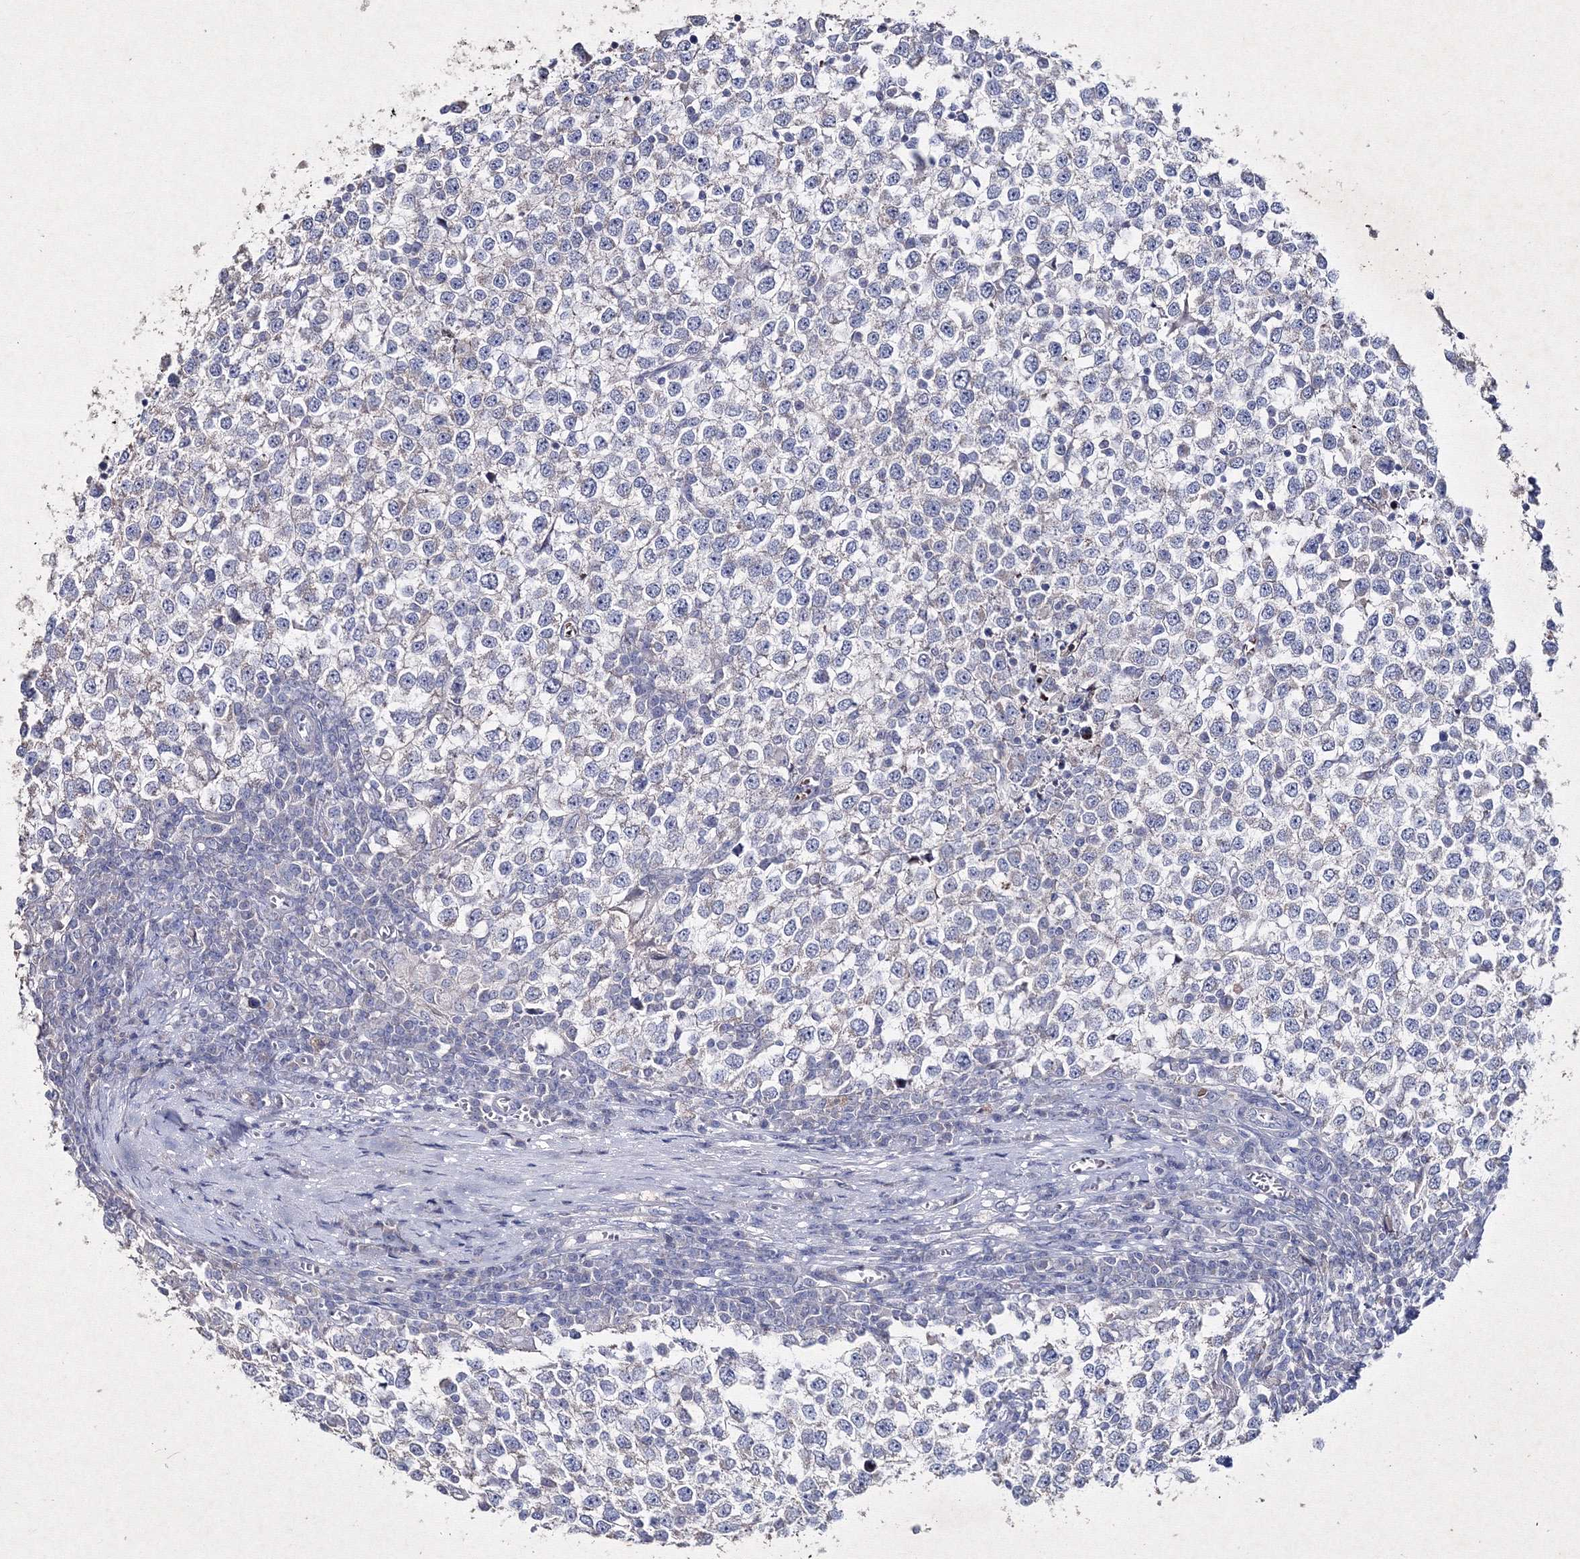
{"staining": {"intensity": "negative", "quantity": "none", "location": "none"}, "tissue": "testis cancer", "cell_type": "Tumor cells", "image_type": "cancer", "snomed": [{"axis": "morphology", "description": "Seminoma, NOS"}, {"axis": "topography", "description": "Testis"}], "caption": "The histopathology image reveals no significant positivity in tumor cells of testis cancer (seminoma).", "gene": "SMIM29", "patient": {"sex": "male", "age": 65}}